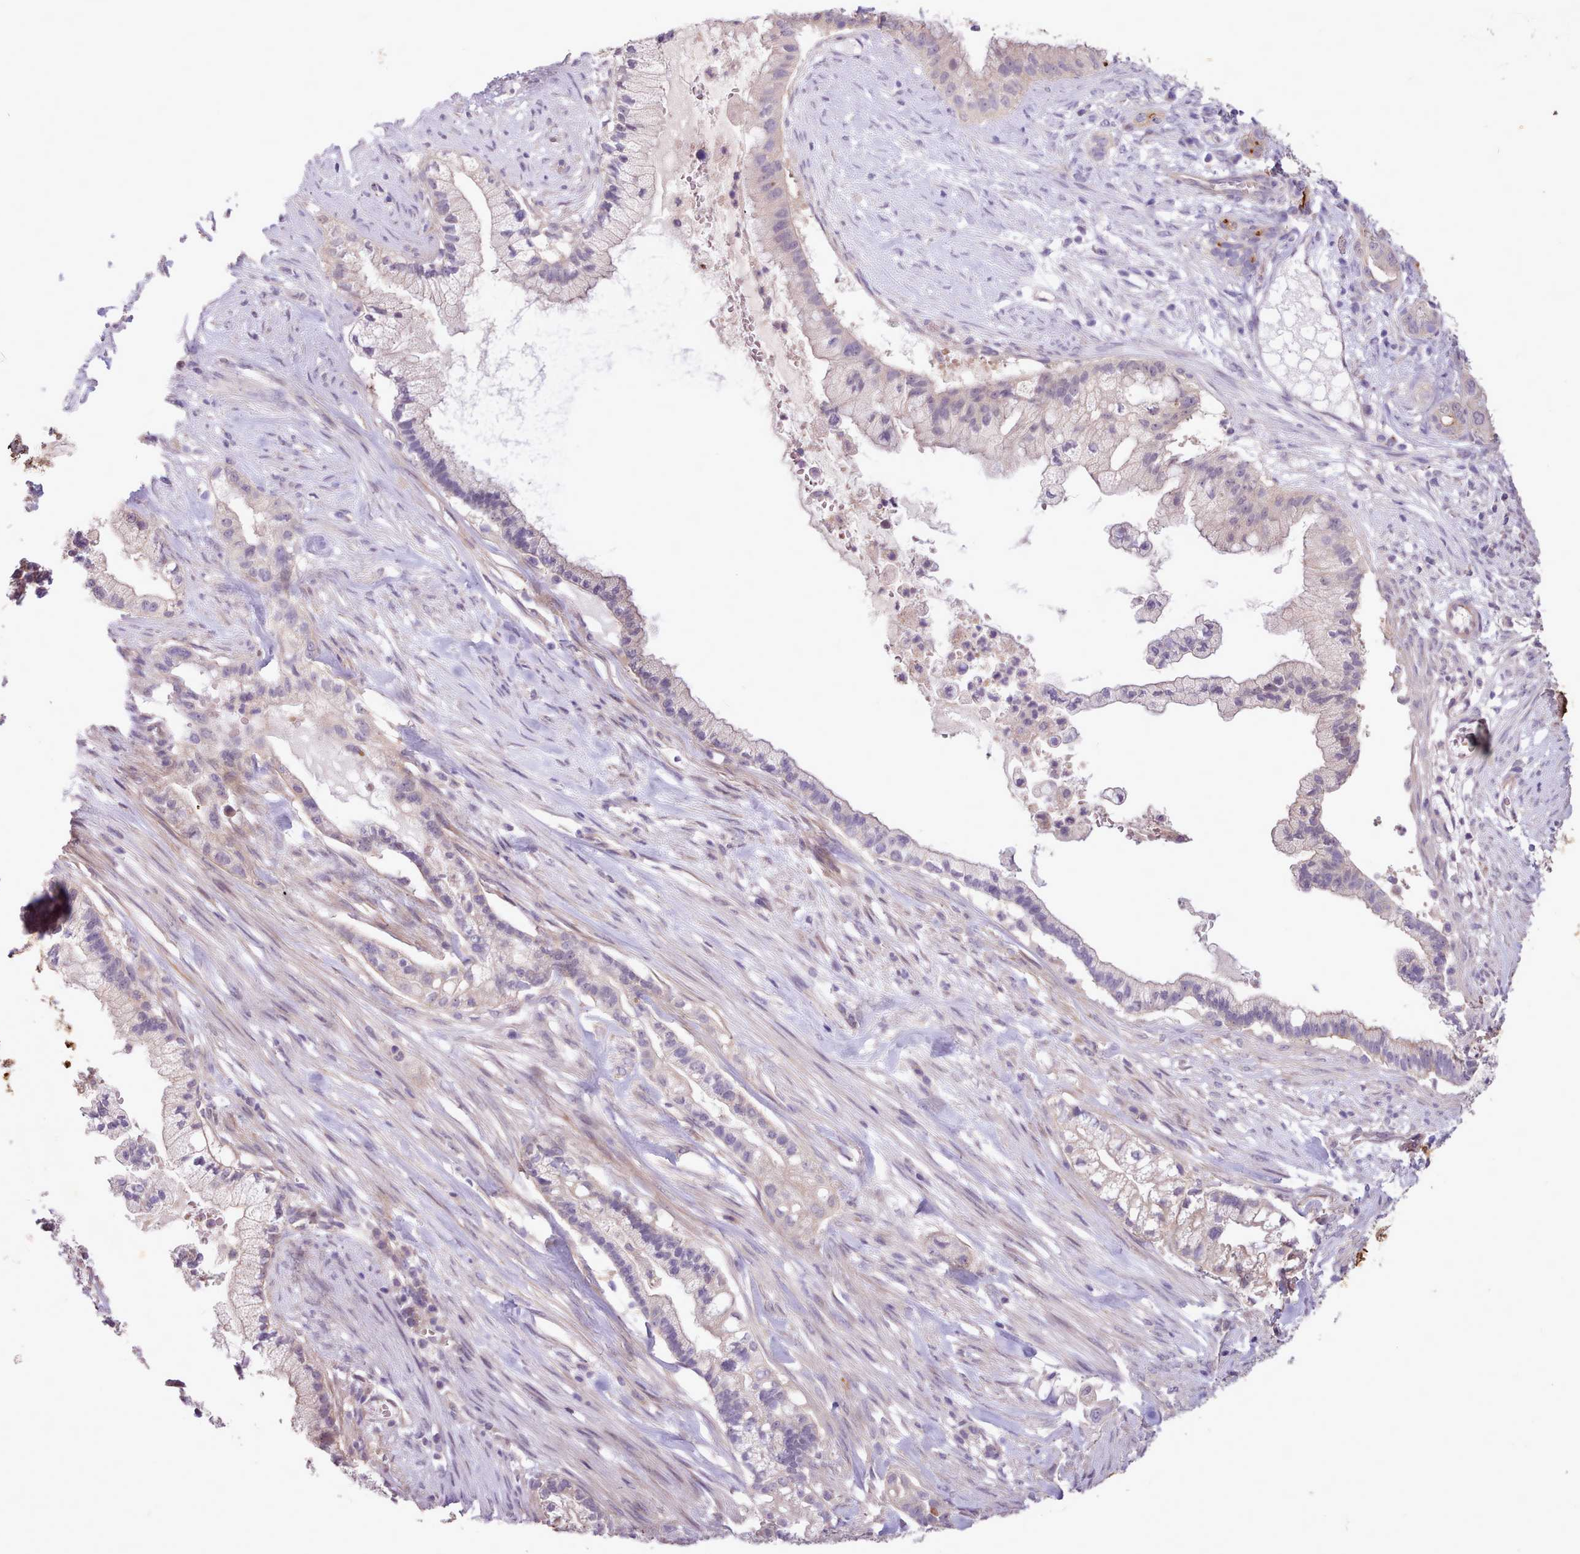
{"staining": {"intensity": "negative", "quantity": "none", "location": "none"}, "tissue": "pancreatic cancer", "cell_type": "Tumor cells", "image_type": "cancer", "snomed": [{"axis": "morphology", "description": "Adenocarcinoma, NOS"}, {"axis": "topography", "description": "Pancreas"}], "caption": "DAB immunohistochemical staining of adenocarcinoma (pancreatic) reveals no significant positivity in tumor cells. Nuclei are stained in blue.", "gene": "ZNF607", "patient": {"sex": "male", "age": 44}}